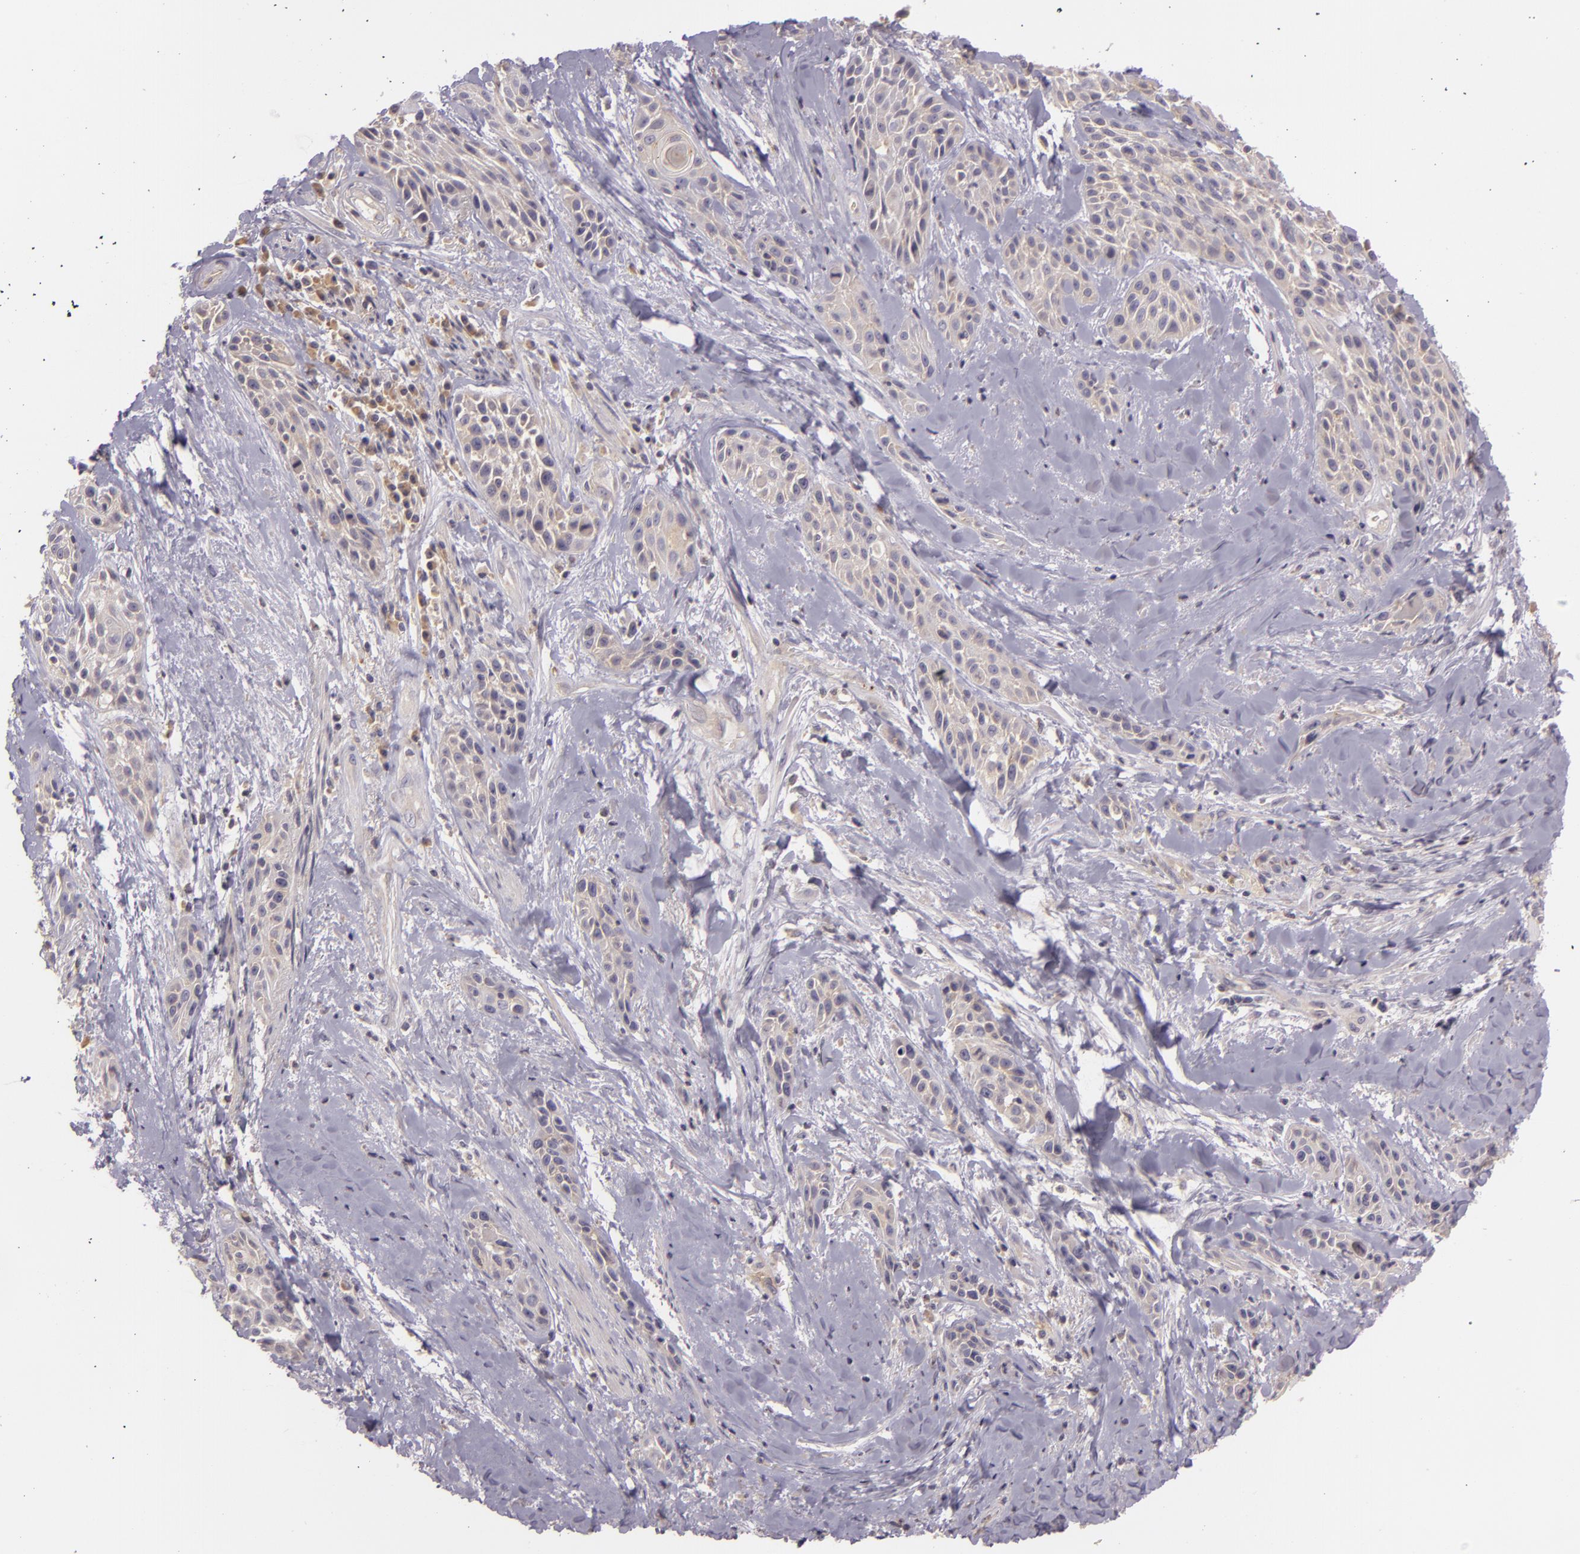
{"staining": {"intensity": "weak", "quantity": "<25%", "location": "cytoplasmic/membranous"}, "tissue": "skin cancer", "cell_type": "Tumor cells", "image_type": "cancer", "snomed": [{"axis": "morphology", "description": "Squamous cell carcinoma, NOS"}, {"axis": "topography", "description": "Skin"}, {"axis": "topography", "description": "Anal"}], "caption": "High power microscopy photomicrograph of an immunohistochemistry histopathology image of squamous cell carcinoma (skin), revealing no significant staining in tumor cells. Brightfield microscopy of immunohistochemistry stained with DAB (brown) and hematoxylin (blue), captured at high magnification.", "gene": "RALGAPA1", "patient": {"sex": "male", "age": 64}}